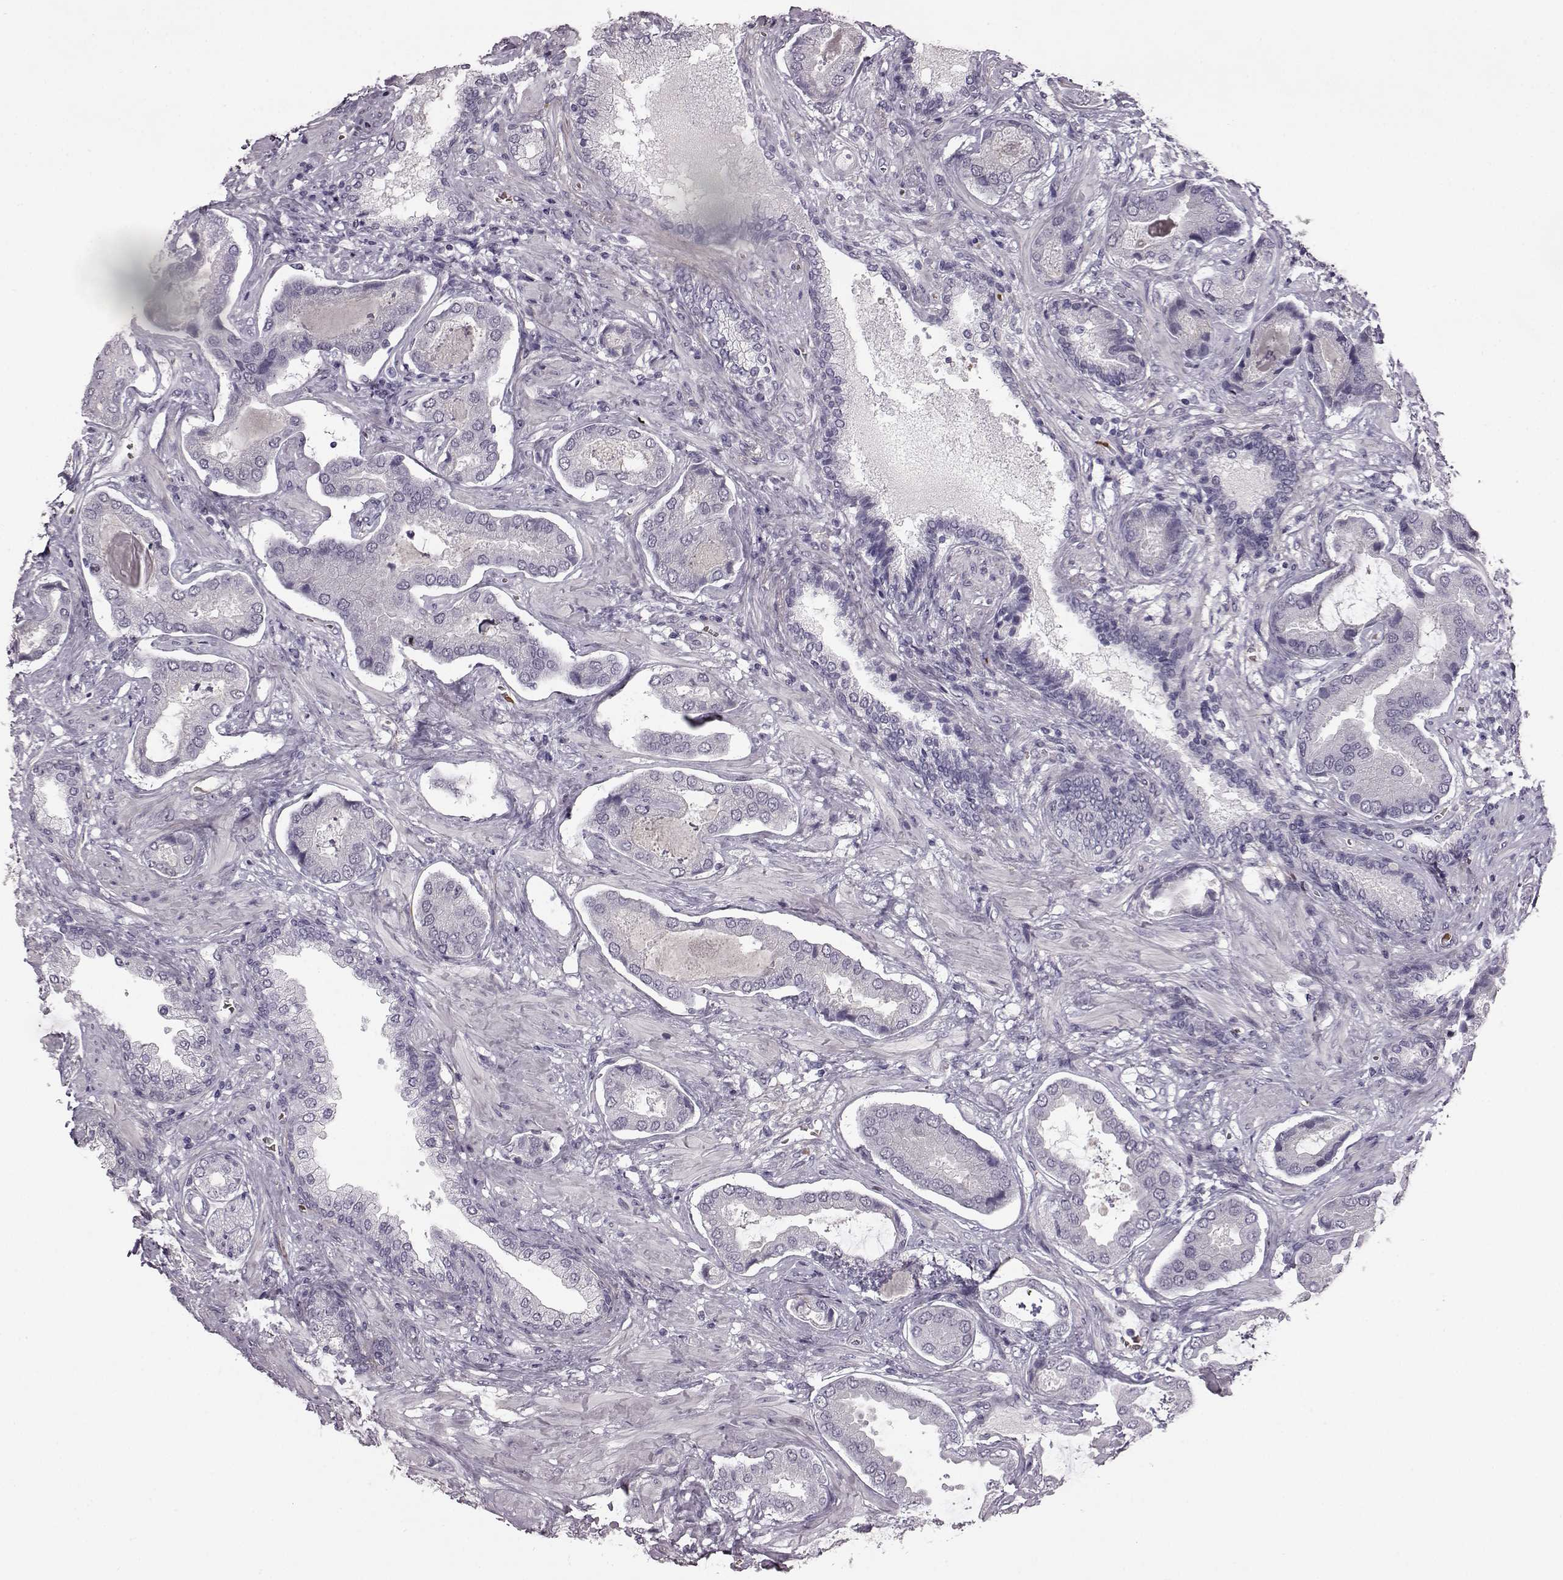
{"staining": {"intensity": "negative", "quantity": "none", "location": "none"}, "tissue": "prostate cancer", "cell_type": "Tumor cells", "image_type": "cancer", "snomed": [{"axis": "morphology", "description": "Adenocarcinoma, NOS"}, {"axis": "topography", "description": "Prostate"}], "caption": "This micrograph is of prostate cancer (adenocarcinoma) stained with IHC to label a protein in brown with the nuclei are counter-stained blue. There is no expression in tumor cells.", "gene": "PROP1", "patient": {"sex": "male", "age": 64}}